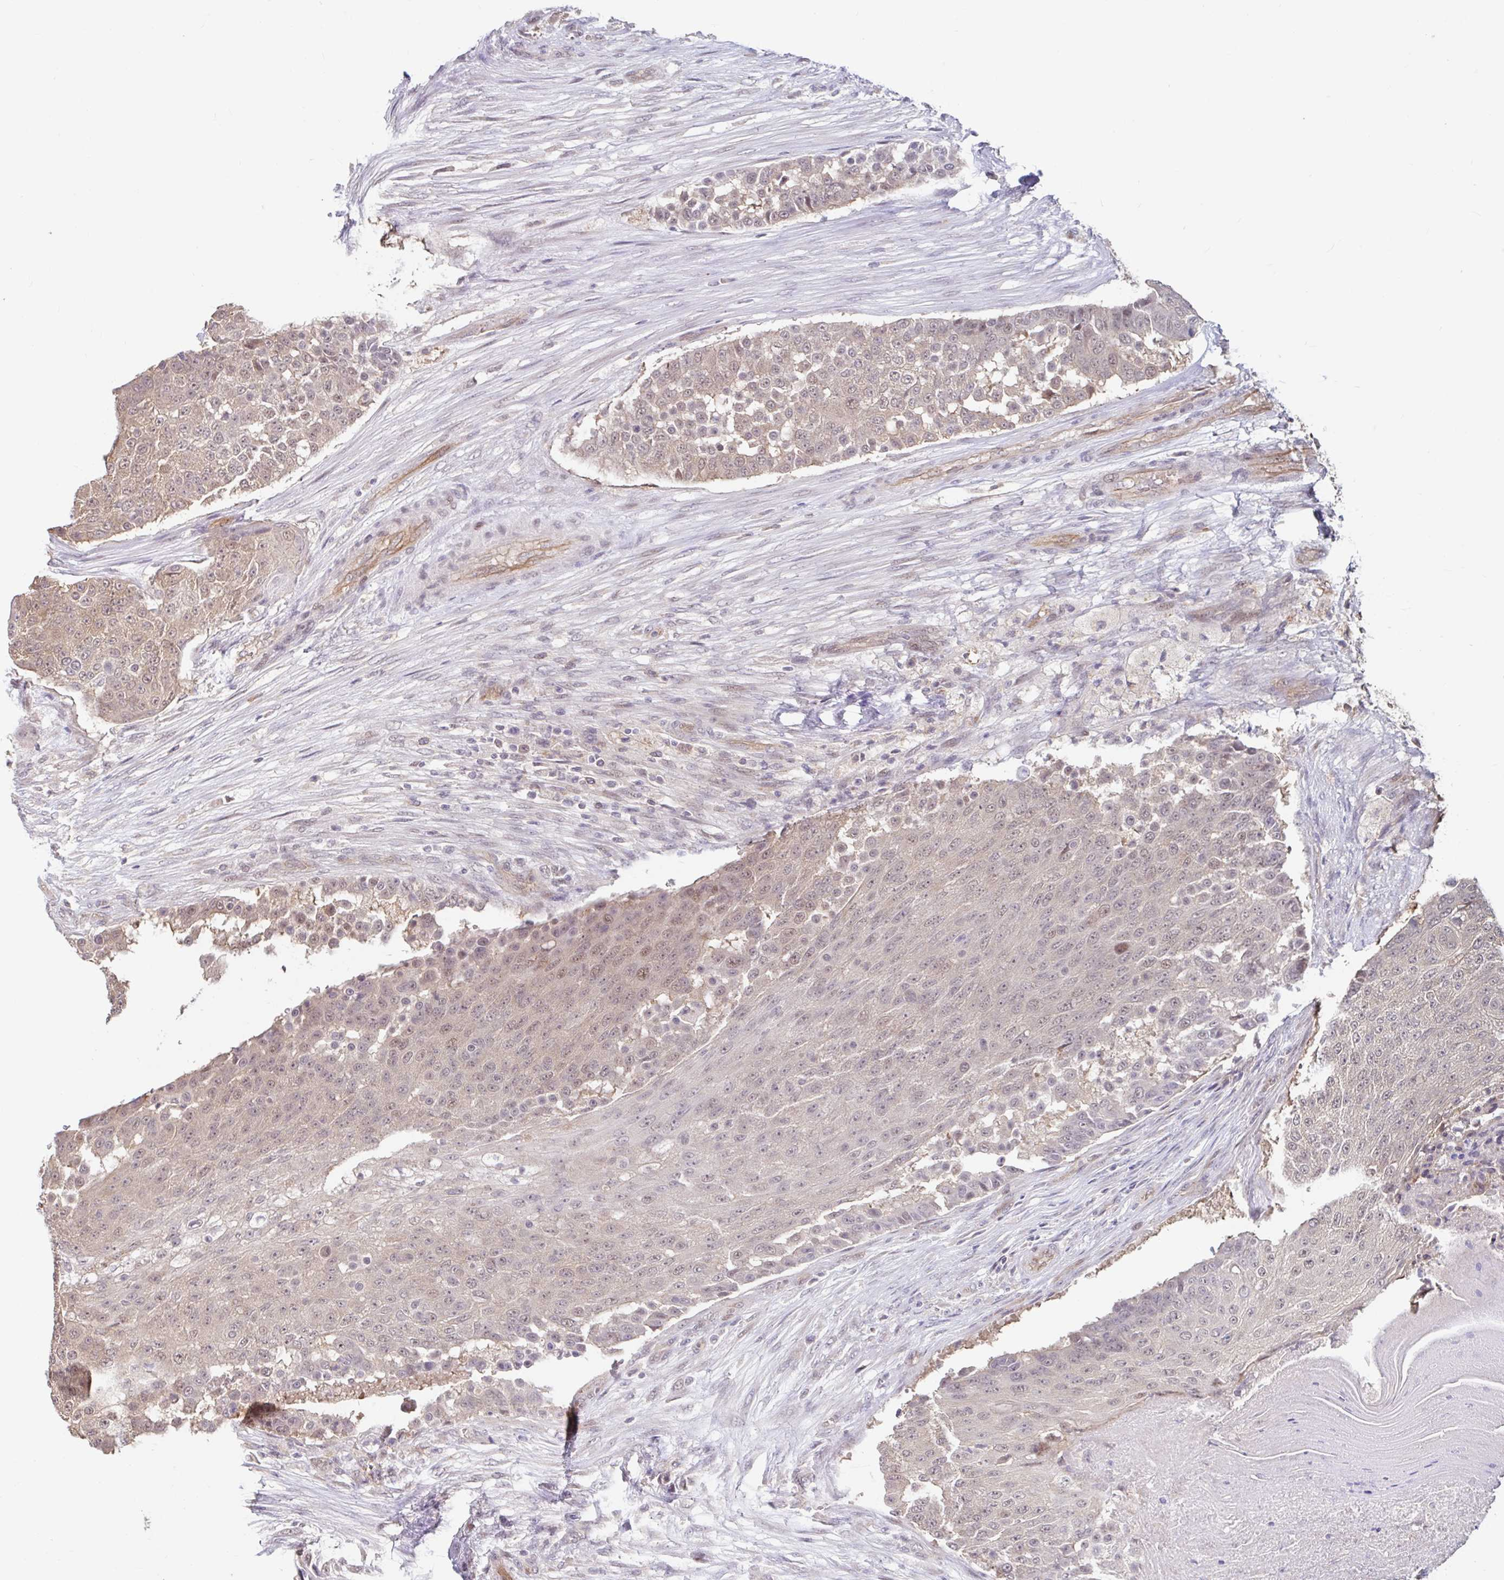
{"staining": {"intensity": "weak", "quantity": "25%-75%", "location": "nuclear"}, "tissue": "urothelial cancer", "cell_type": "Tumor cells", "image_type": "cancer", "snomed": [{"axis": "morphology", "description": "Urothelial carcinoma, High grade"}, {"axis": "topography", "description": "Urinary bladder"}], "caption": "IHC (DAB (3,3'-diaminobenzidine)) staining of high-grade urothelial carcinoma displays weak nuclear protein staining in about 25%-75% of tumor cells.", "gene": "STYXL1", "patient": {"sex": "female", "age": 63}}